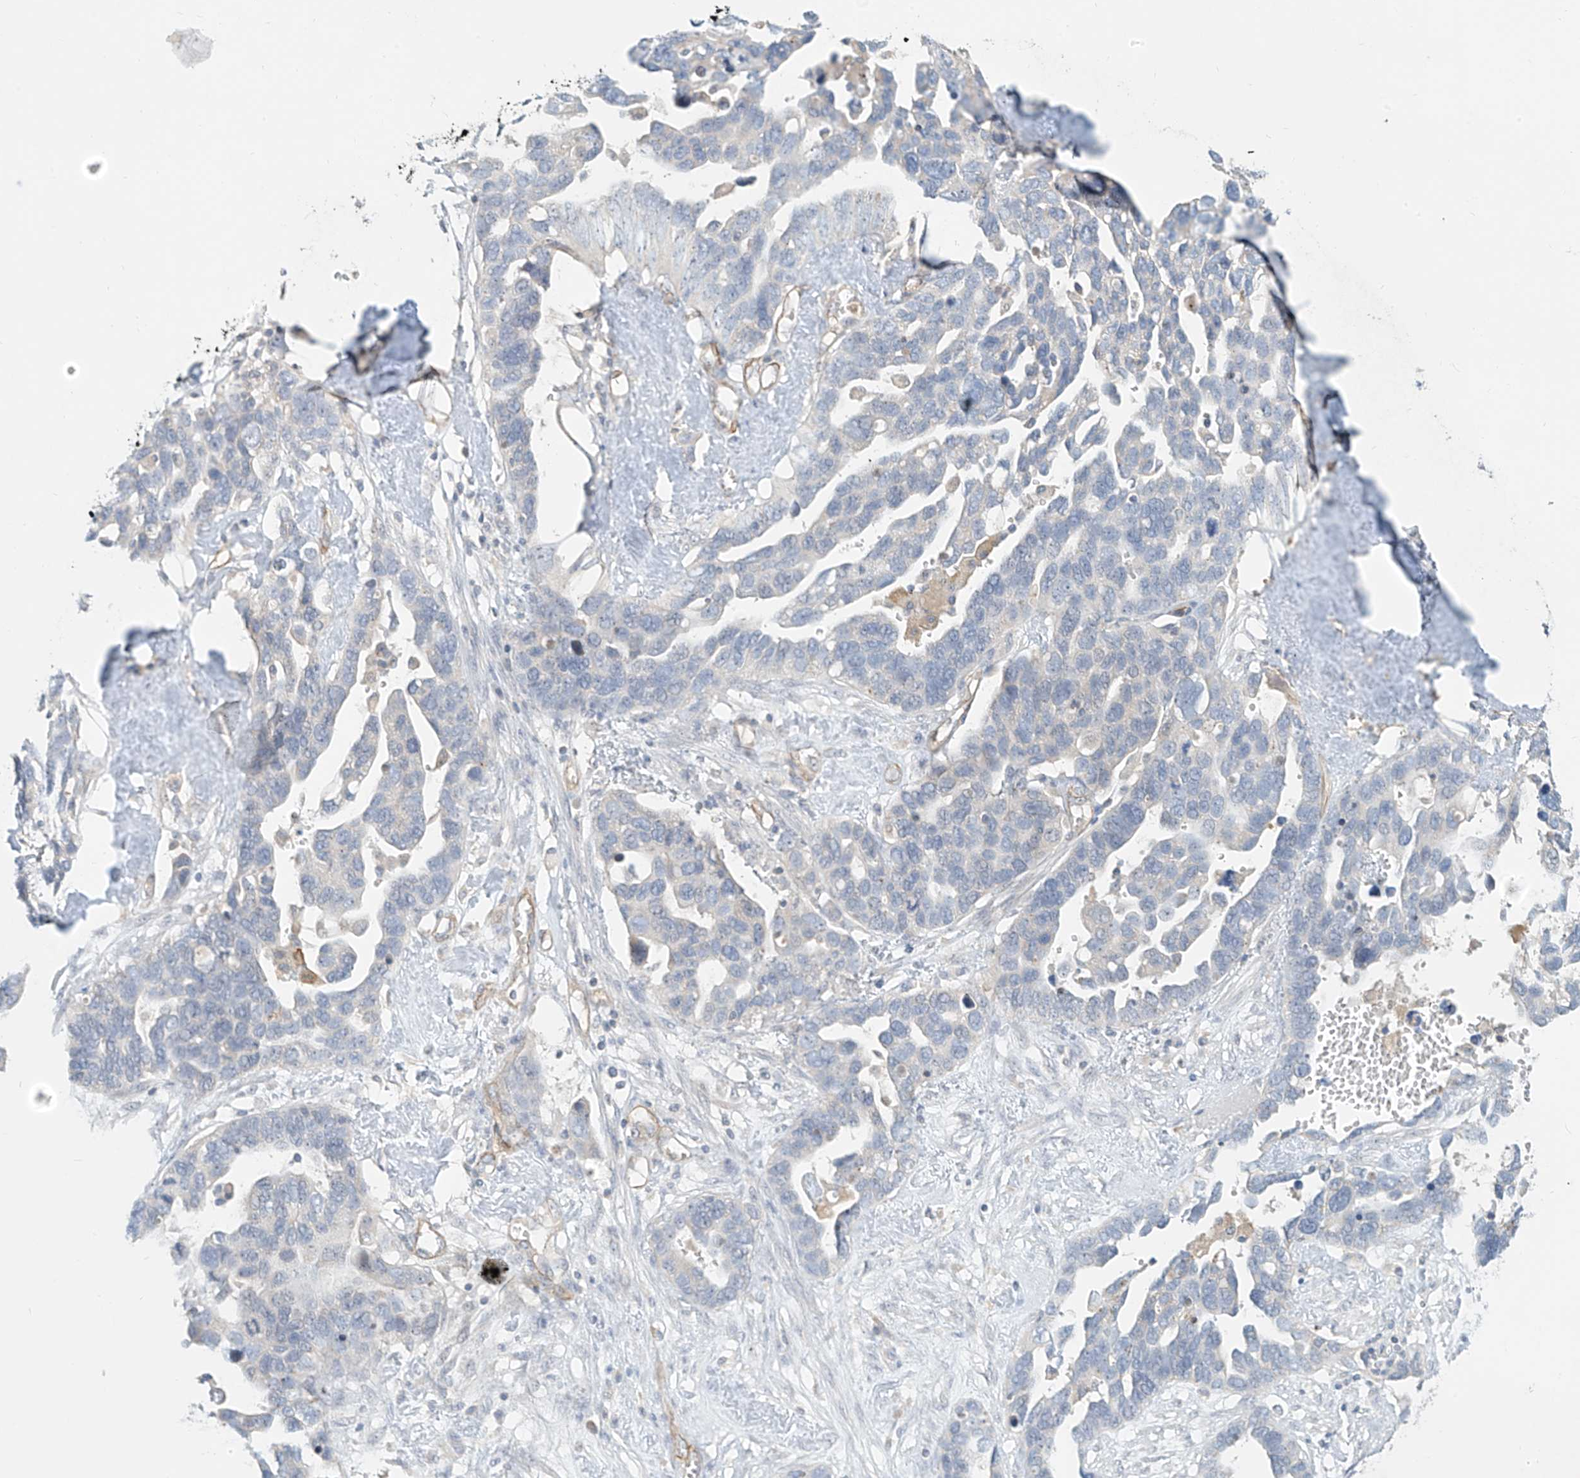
{"staining": {"intensity": "negative", "quantity": "none", "location": "none"}, "tissue": "ovarian cancer", "cell_type": "Tumor cells", "image_type": "cancer", "snomed": [{"axis": "morphology", "description": "Cystadenocarcinoma, serous, NOS"}, {"axis": "topography", "description": "Ovary"}], "caption": "The image exhibits no significant expression in tumor cells of ovarian cancer (serous cystadenocarcinoma). Brightfield microscopy of IHC stained with DAB (brown) and hematoxylin (blue), captured at high magnification.", "gene": "C2orf42", "patient": {"sex": "female", "age": 54}}